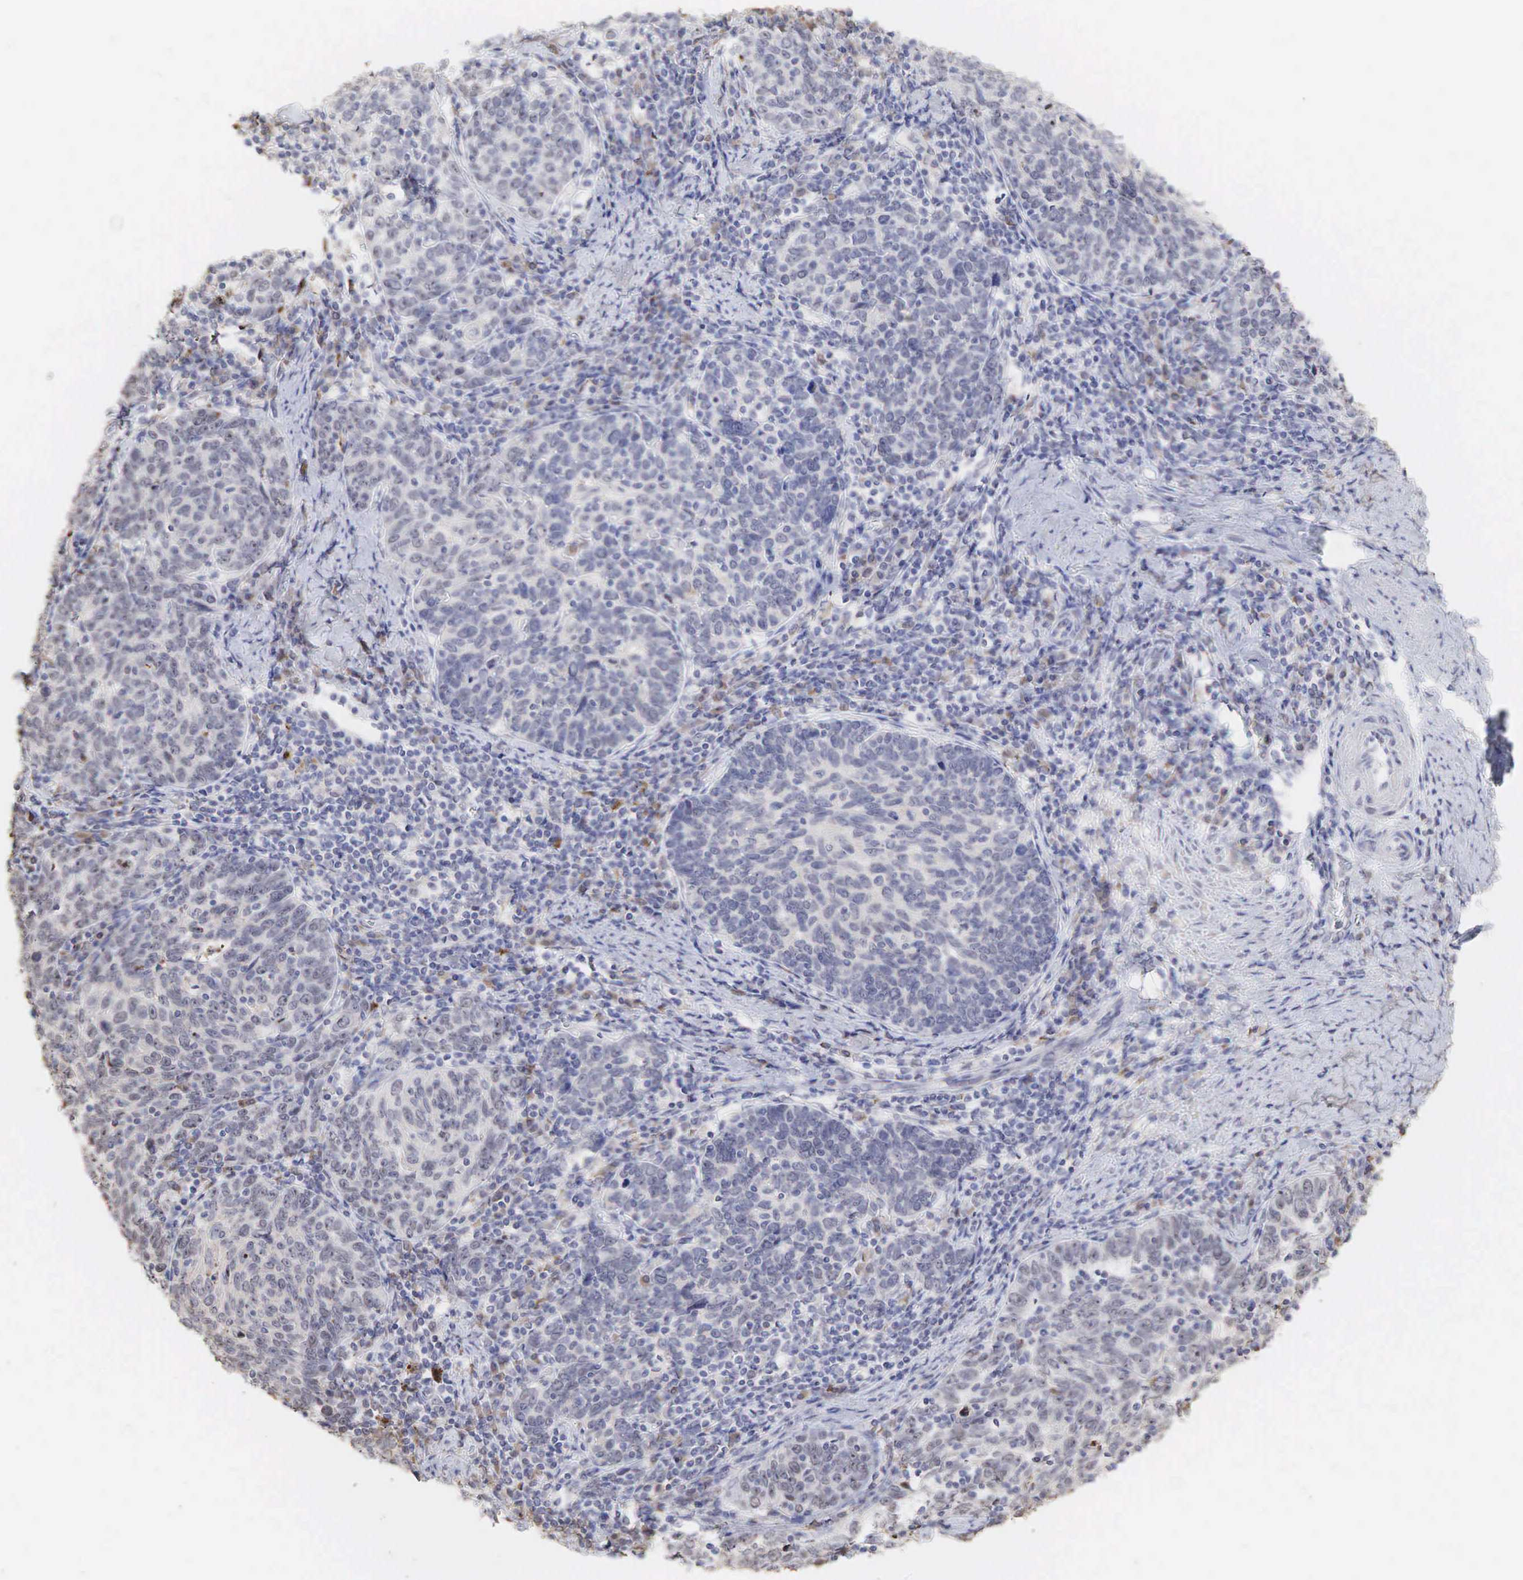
{"staining": {"intensity": "weak", "quantity": "<25%", "location": "none"}, "tissue": "cervical cancer", "cell_type": "Tumor cells", "image_type": "cancer", "snomed": [{"axis": "morphology", "description": "Squamous cell carcinoma, NOS"}, {"axis": "topography", "description": "Cervix"}], "caption": "Cervical cancer (squamous cell carcinoma) was stained to show a protein in brown. There is no significant staining in tumor cells.", "gene": "DKC1", "patient": {"sex": "female", "age": 41}}